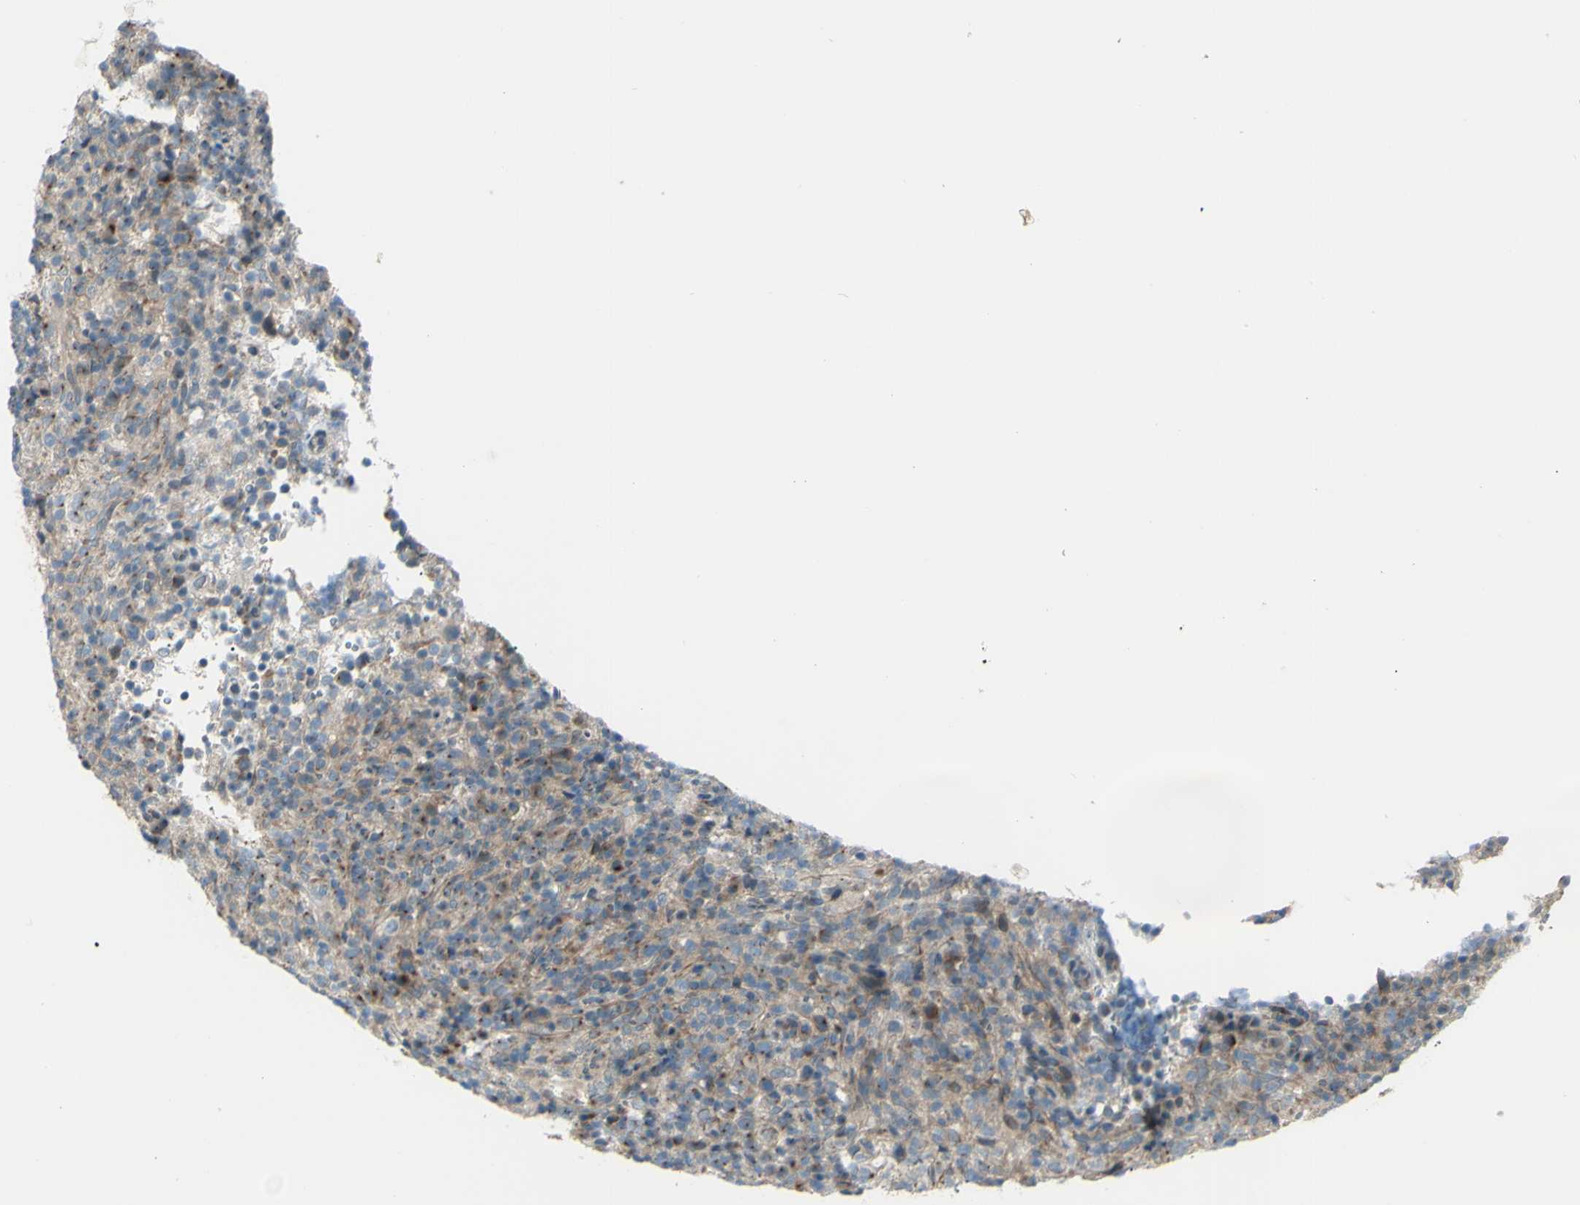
{"staining": {"intensity": "moderate", "quantity": ">75%", "location": "cytoplasmic/membranous"}, "tissue": "lymphoma", "cell_type": "Tumor cells", "image_type": "cancer", "snomed": [{"axis": "morphology", "description": "Malignant lymphoma, non-Hodgkin's type, High grade"}, {"axis": "topography", "description": "Lymph node"}], "caption": "Malignant lymphoma, non-Hodgkin's type (high-grade) was stained to show a protein in brown. There is medium levels of moderate cytoplasmic/membranous positivity in approximately >75% of tumor cells.", "gene": "LRRK1", "patient": {"sex": "female", "age": 76}}